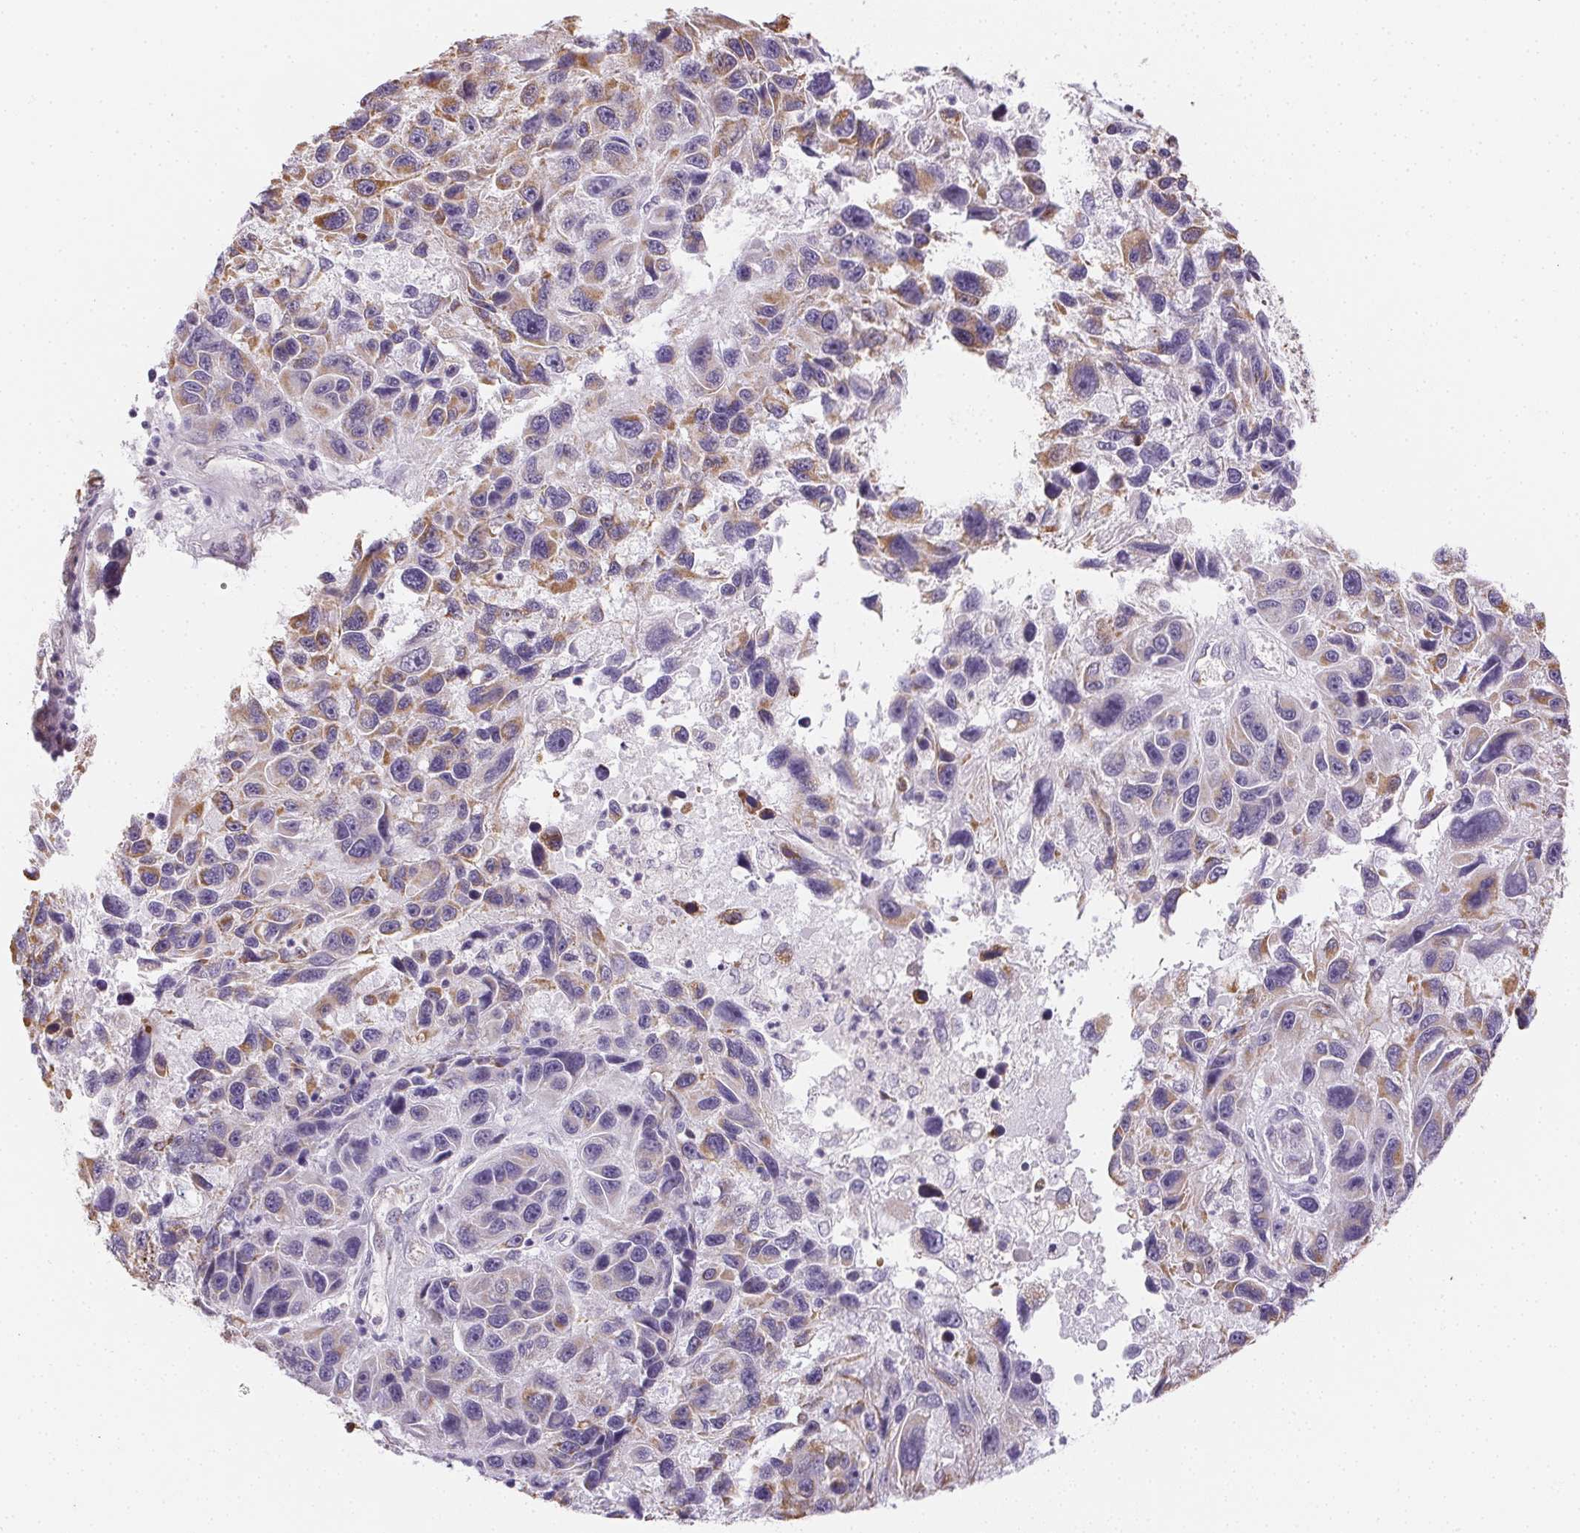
{"staining": {"intensity": "moderate", "quantity": "25%-75%", "location": "cytoplasmic/membranous"}, "tissue": "melanoma", "cell_type": "Tumor cells", "image_type": "cancer", "snomed": [{"axis": "morphology", "description": "Malignant melanoma, NOS"}, {"axis": "topography", "description": "Skin"}], "caption": "Melanoma stained with DAB IHC exhibits medium levels of moderate cytoplasmic/membranous expression in about 25%-75% of tumor cells. (DAB (3,3'-diaminobenzidine) = brown stain, brightfield microscopy at high magnification).", "gene": "SMYD1", "patient": {"sex": "male", "age": 53}}